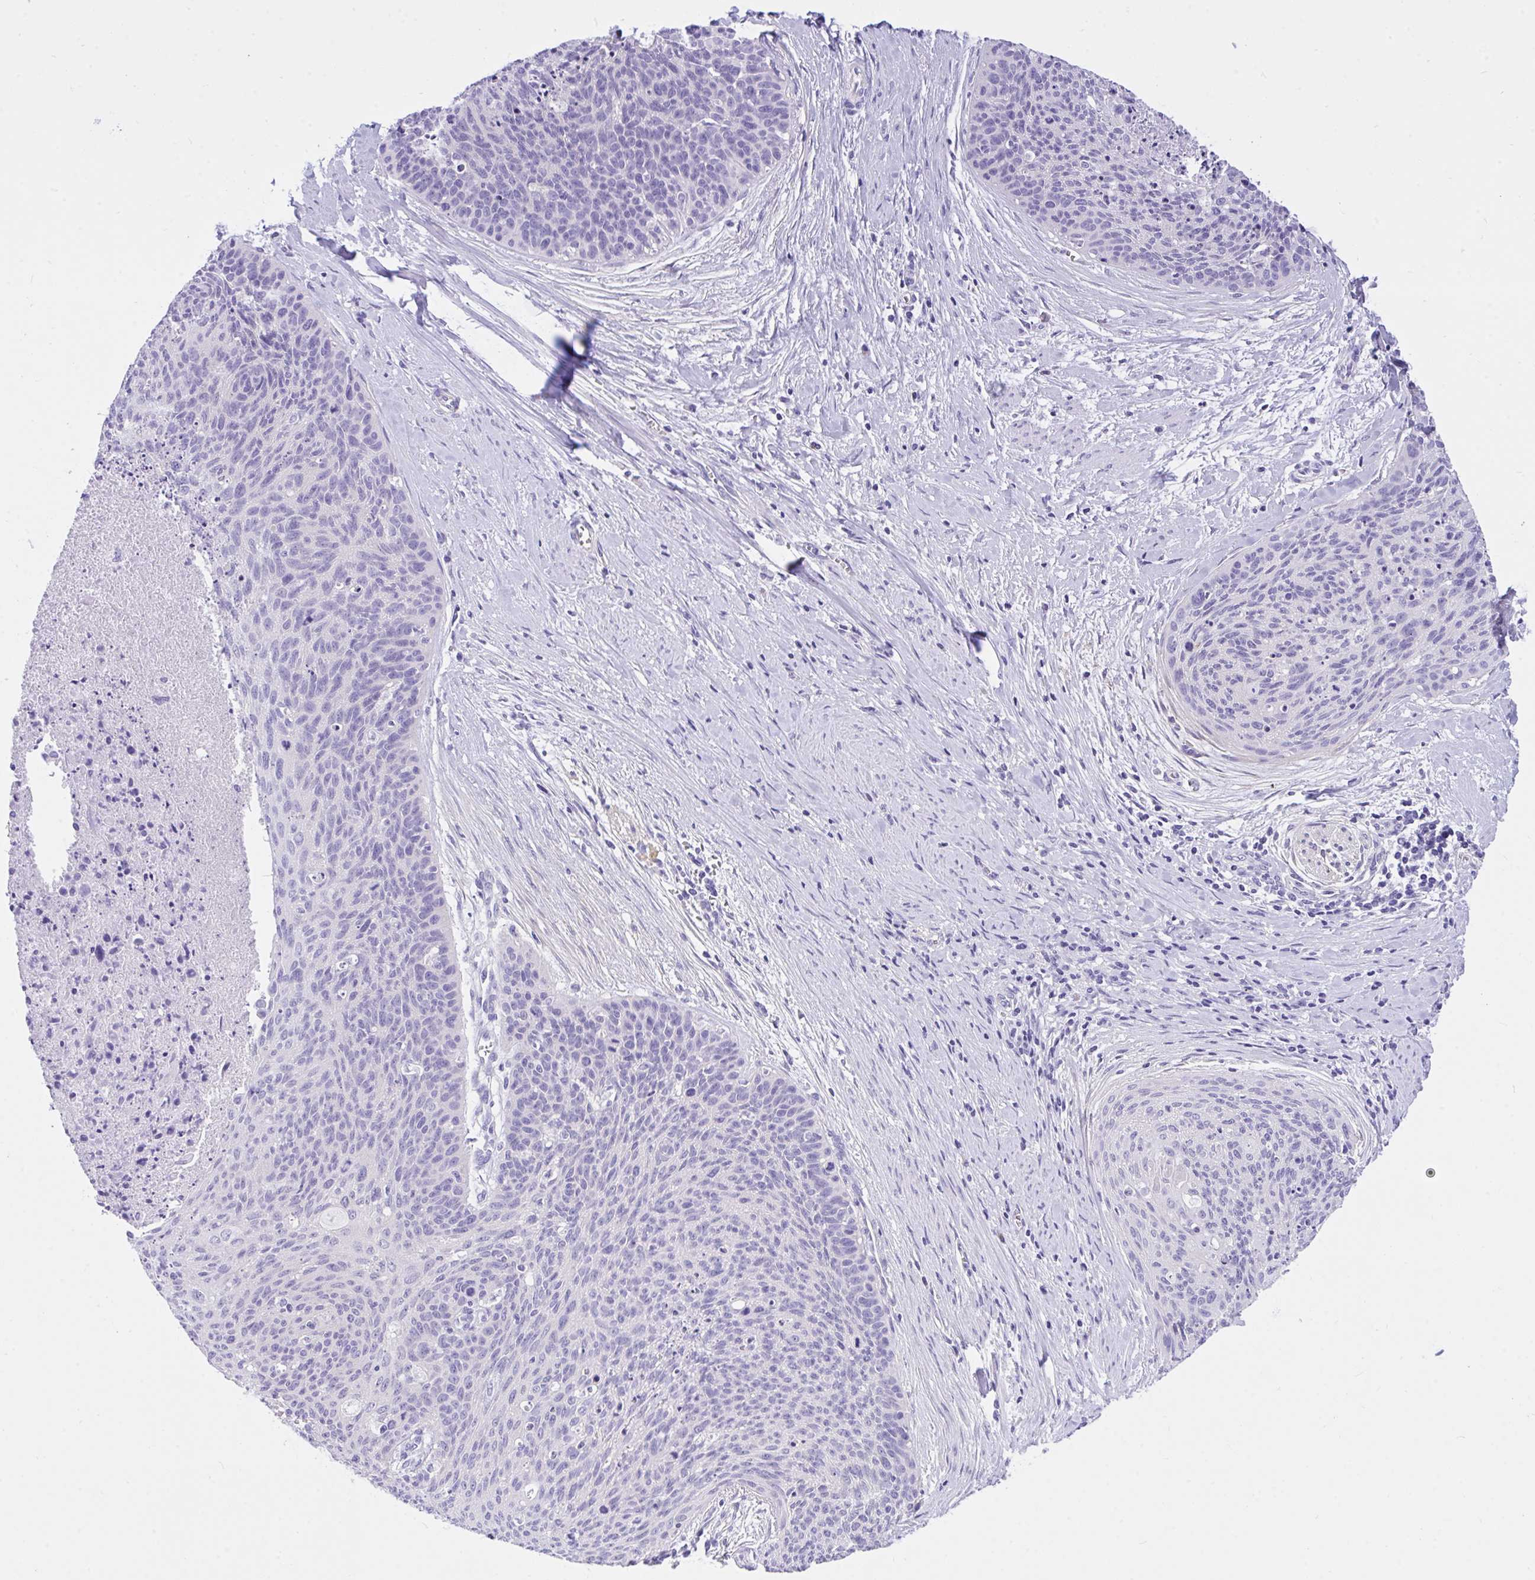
{"staining": {"intensity": "negative", "quantity": "none", "location": "none"}, "tissue": "cervical cancer", "cell_type": "Tumor cells", "image_type": "cancer", "snomed": [{"axis": "morphology", "description": "Squamous cell carcinoma, NOS"}, {"axis": "topography", "description": "Cervix"}], "caption": "This photomicrograph is of cervical cancer (squamous cell carcinoma) stained with immunohistochemistry (IHC) to label a protein in brown with the nuclei are counter-stained blue. There is no expression in tumor cells.", "gene": "TLN2", "patient": {"sex": "female", "age": 55}}